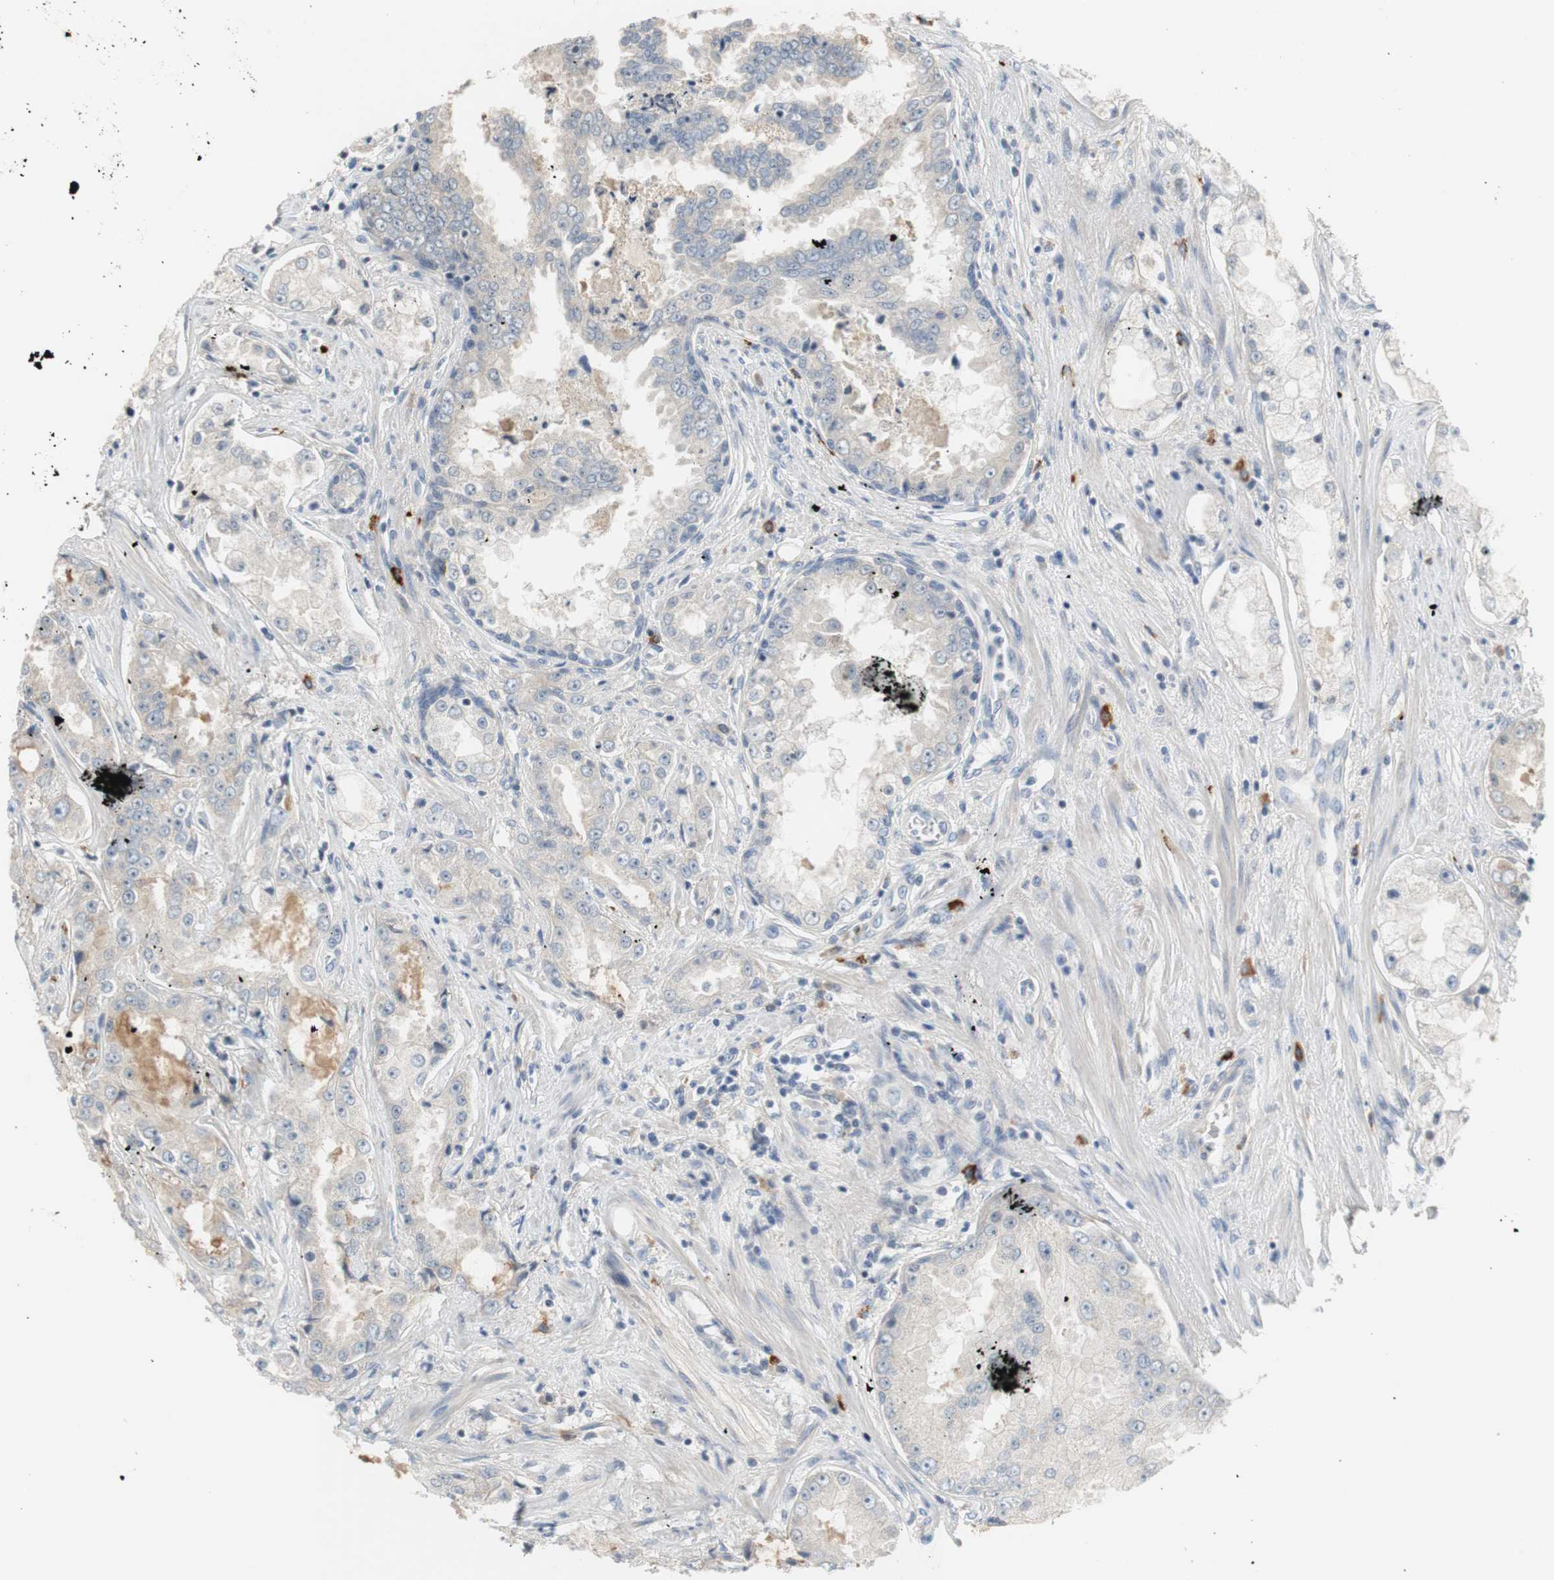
{"staining": {"intensity": "negative", "quantity": "none", "location": "none"}, "tissue": "prostate cancer", "cell_type": "Tumor cells", "image_type": "cancer", "snomed": [{"axis": "morphology", "description": "Adenocarcinoma, High grade"}, {"axis": "topography", "description": "Prostate"}], "caption": "Prostate adenocarcinoma (high-grade) was stained to show a protein in brown. There is no significant positivity in tumor cells.", "gene": "COL12A1", "patient": {"sex": "male", "age": 73}}